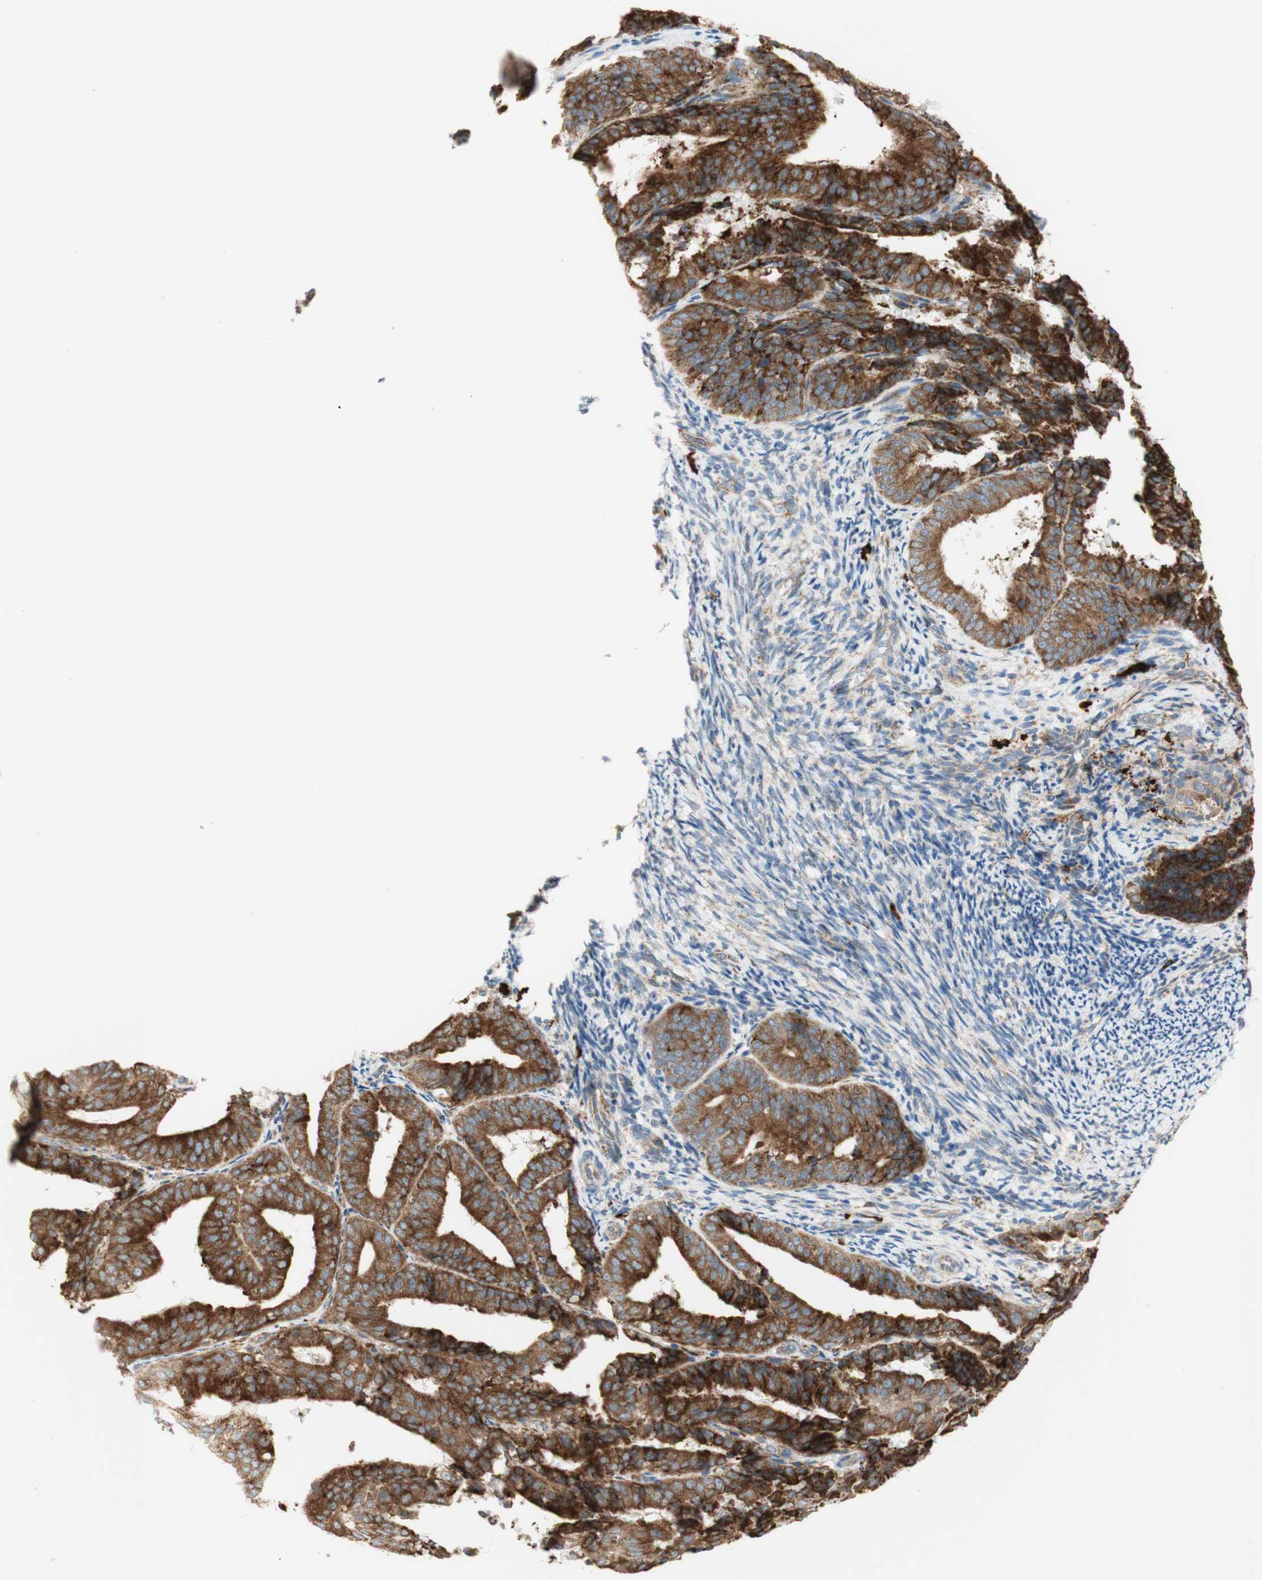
{"staining": {"intensity": "strong", "quantity": ">75%", "location": "cytoplasmic/membranous"}, "tissue": "endometrial cancer", "cell_type": "Tumor cells", "image_type": "cancer", "snomed": [{"axis": "morphology", "description": "Adenocarcinoma, NOS"}, {"axis": "topography", "description": "Endometrium"}], "caption": "Tumor cells exhibit high levels of strong cytoplasmic/membranous positivity in approximately >75% of cells in human endometrial adenocarcinoma. Using DAB (brown) and hematoxylin (blue) stains, captured at high magnification using brightfield microscopy.", "gene": "MANF", "patient": {"sex": "female", "age": 63}}